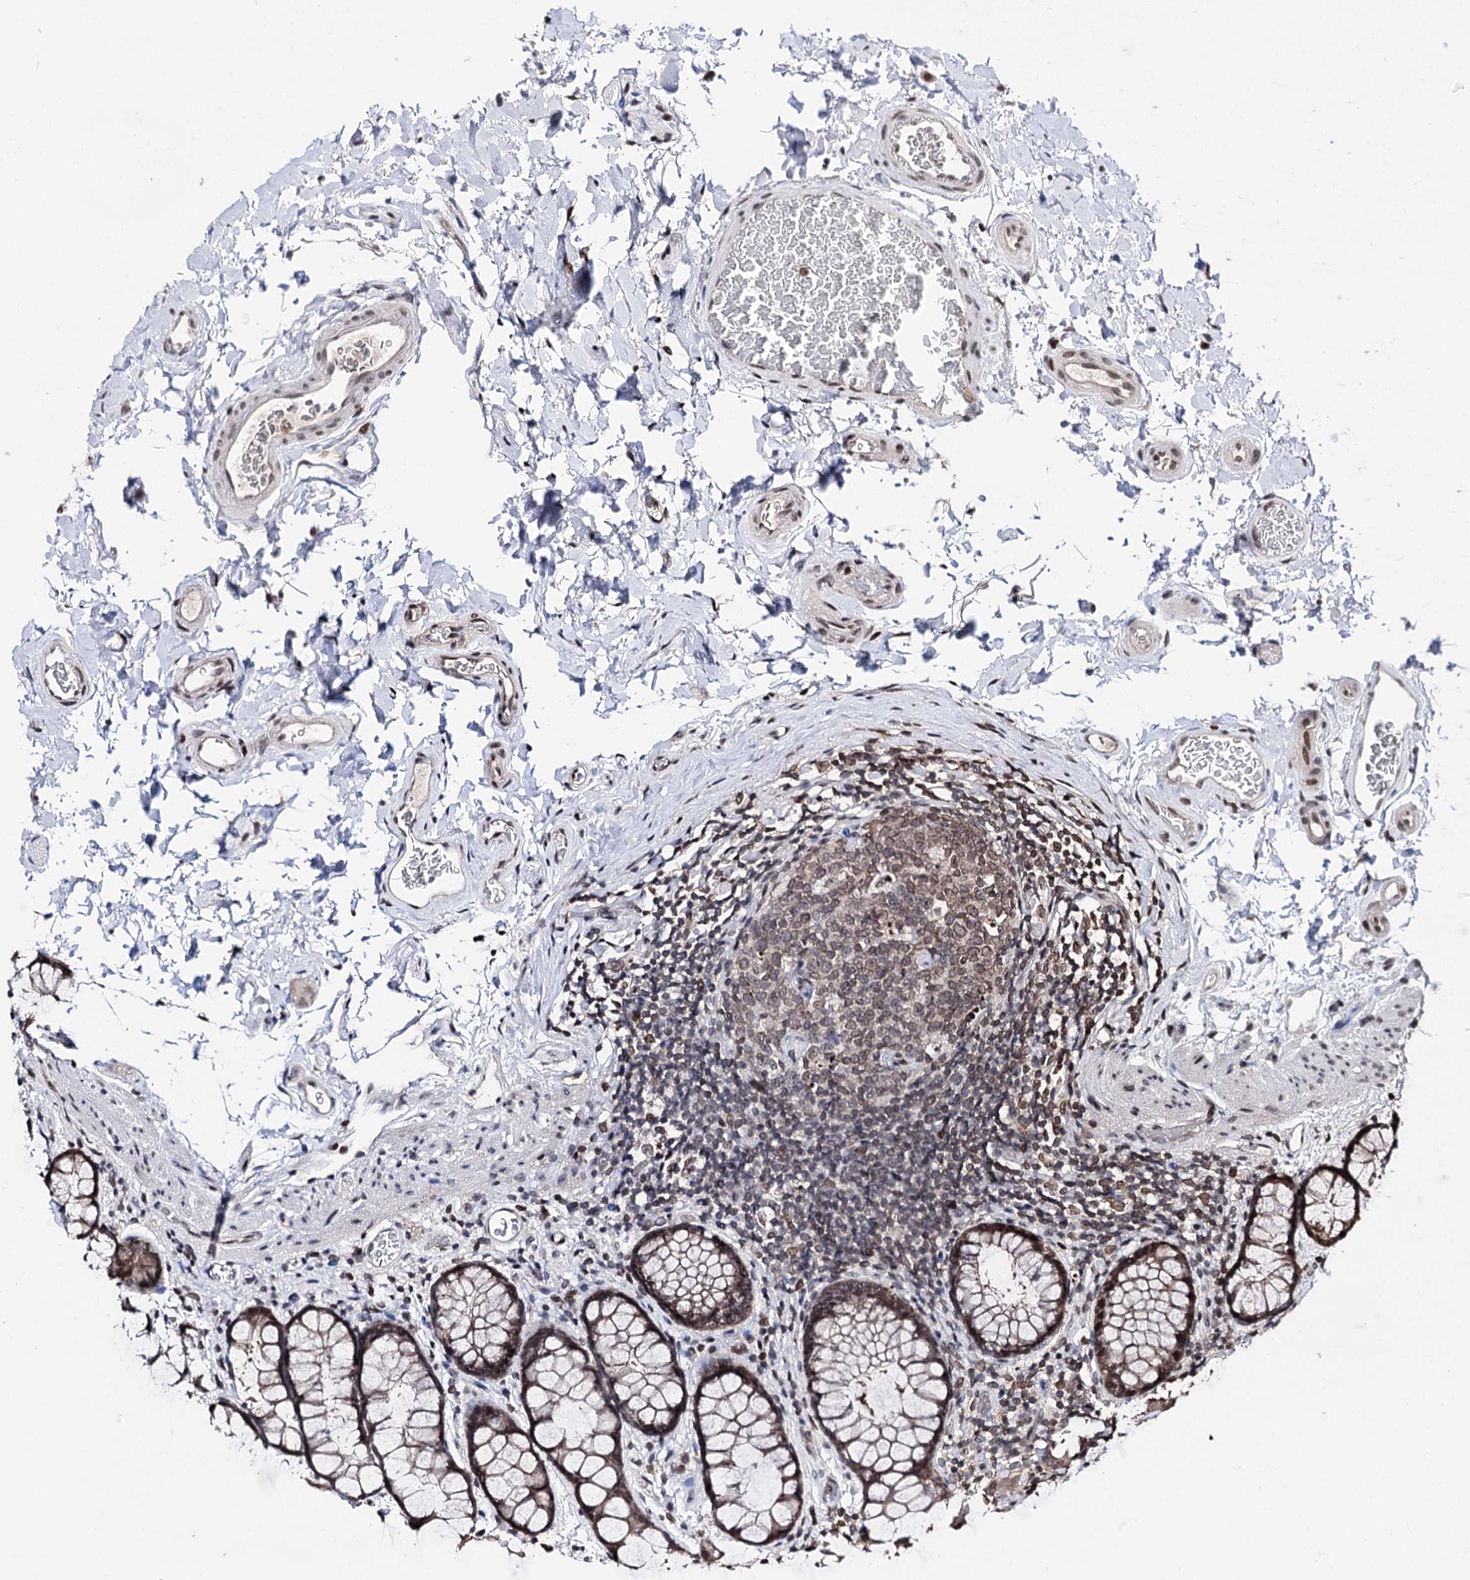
{"staining": {"intensity": "negative", "quantity": "none", "location": "none"}, "tissue": "colon", "cell_type": "Endothelial cells", "image_type": "normal", "snomed": [{"axis": "morphology", "description": "Normal tissue, NOS"}, {"axis": "topography", "description": "Colon"}], "caption": "A high-resolution photomicrograph shows immunohistochemistry staining of normal colon, which displays no significant staining in endothelial cells. The staining is performed using DAB (3,3'-diaminobenzidine) brown chromogen with nuclei counter-stained in using hematoxylin.", "gene": "CCDC77", "patient": {"sex": "female", "age": 82}}